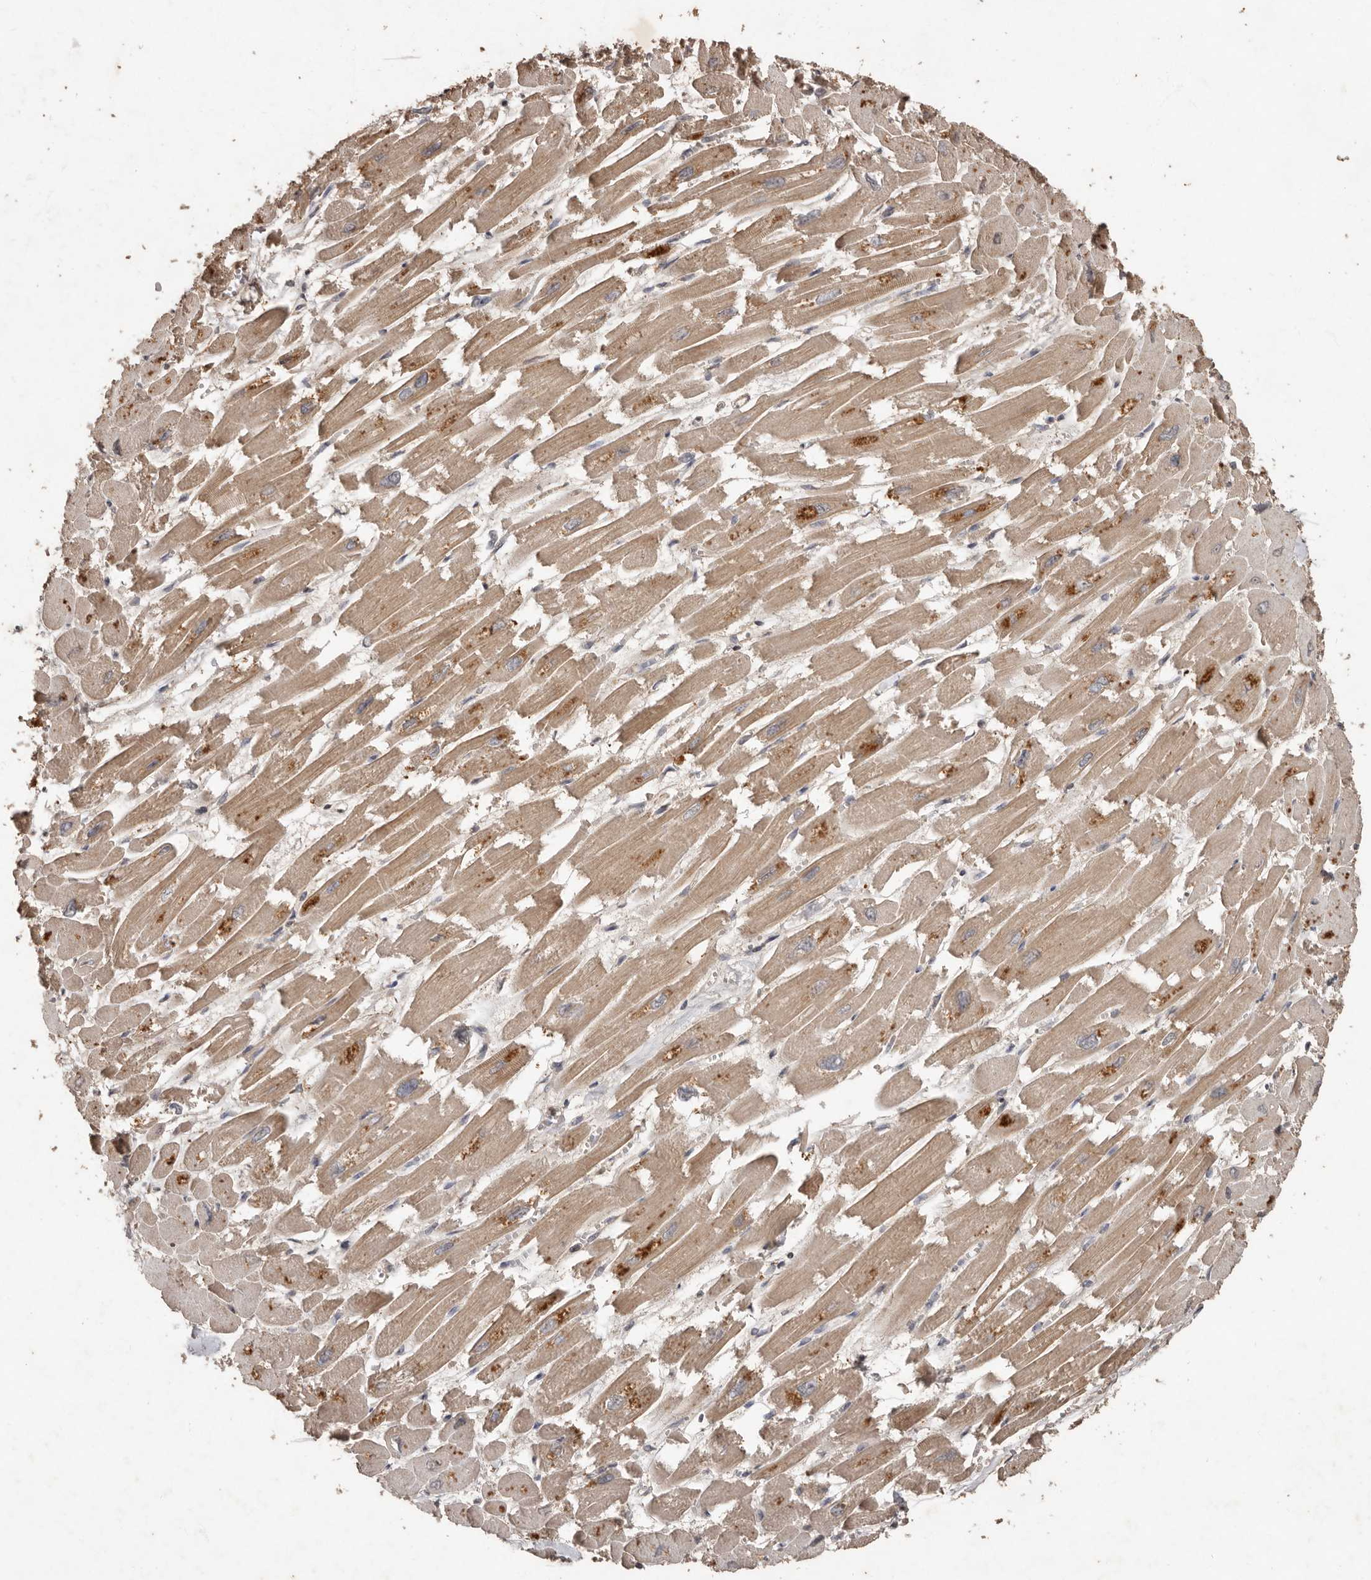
{"staining": {"intensity": "moderate", "quantity": ">75%", "location": "cytoplasmic/membranous"}, "tissue": "heart muscle", "cell_type": "Cardiomyocytes", "image_type": "normal", "snomed": [{"axis": "morphology", "description": "Normal tissue, NOS"}, {"axis": "topography", "description": "Heart"}], "caption": "Approximately >75% of cardiomyocytes in unremarkable heart muscle show moderate cytoplasmic/membranous protein expression as visualized by brown immunohistochemical staining.", "gene": "KIF26B", "patient": {"sex": "male", "age": 54}}